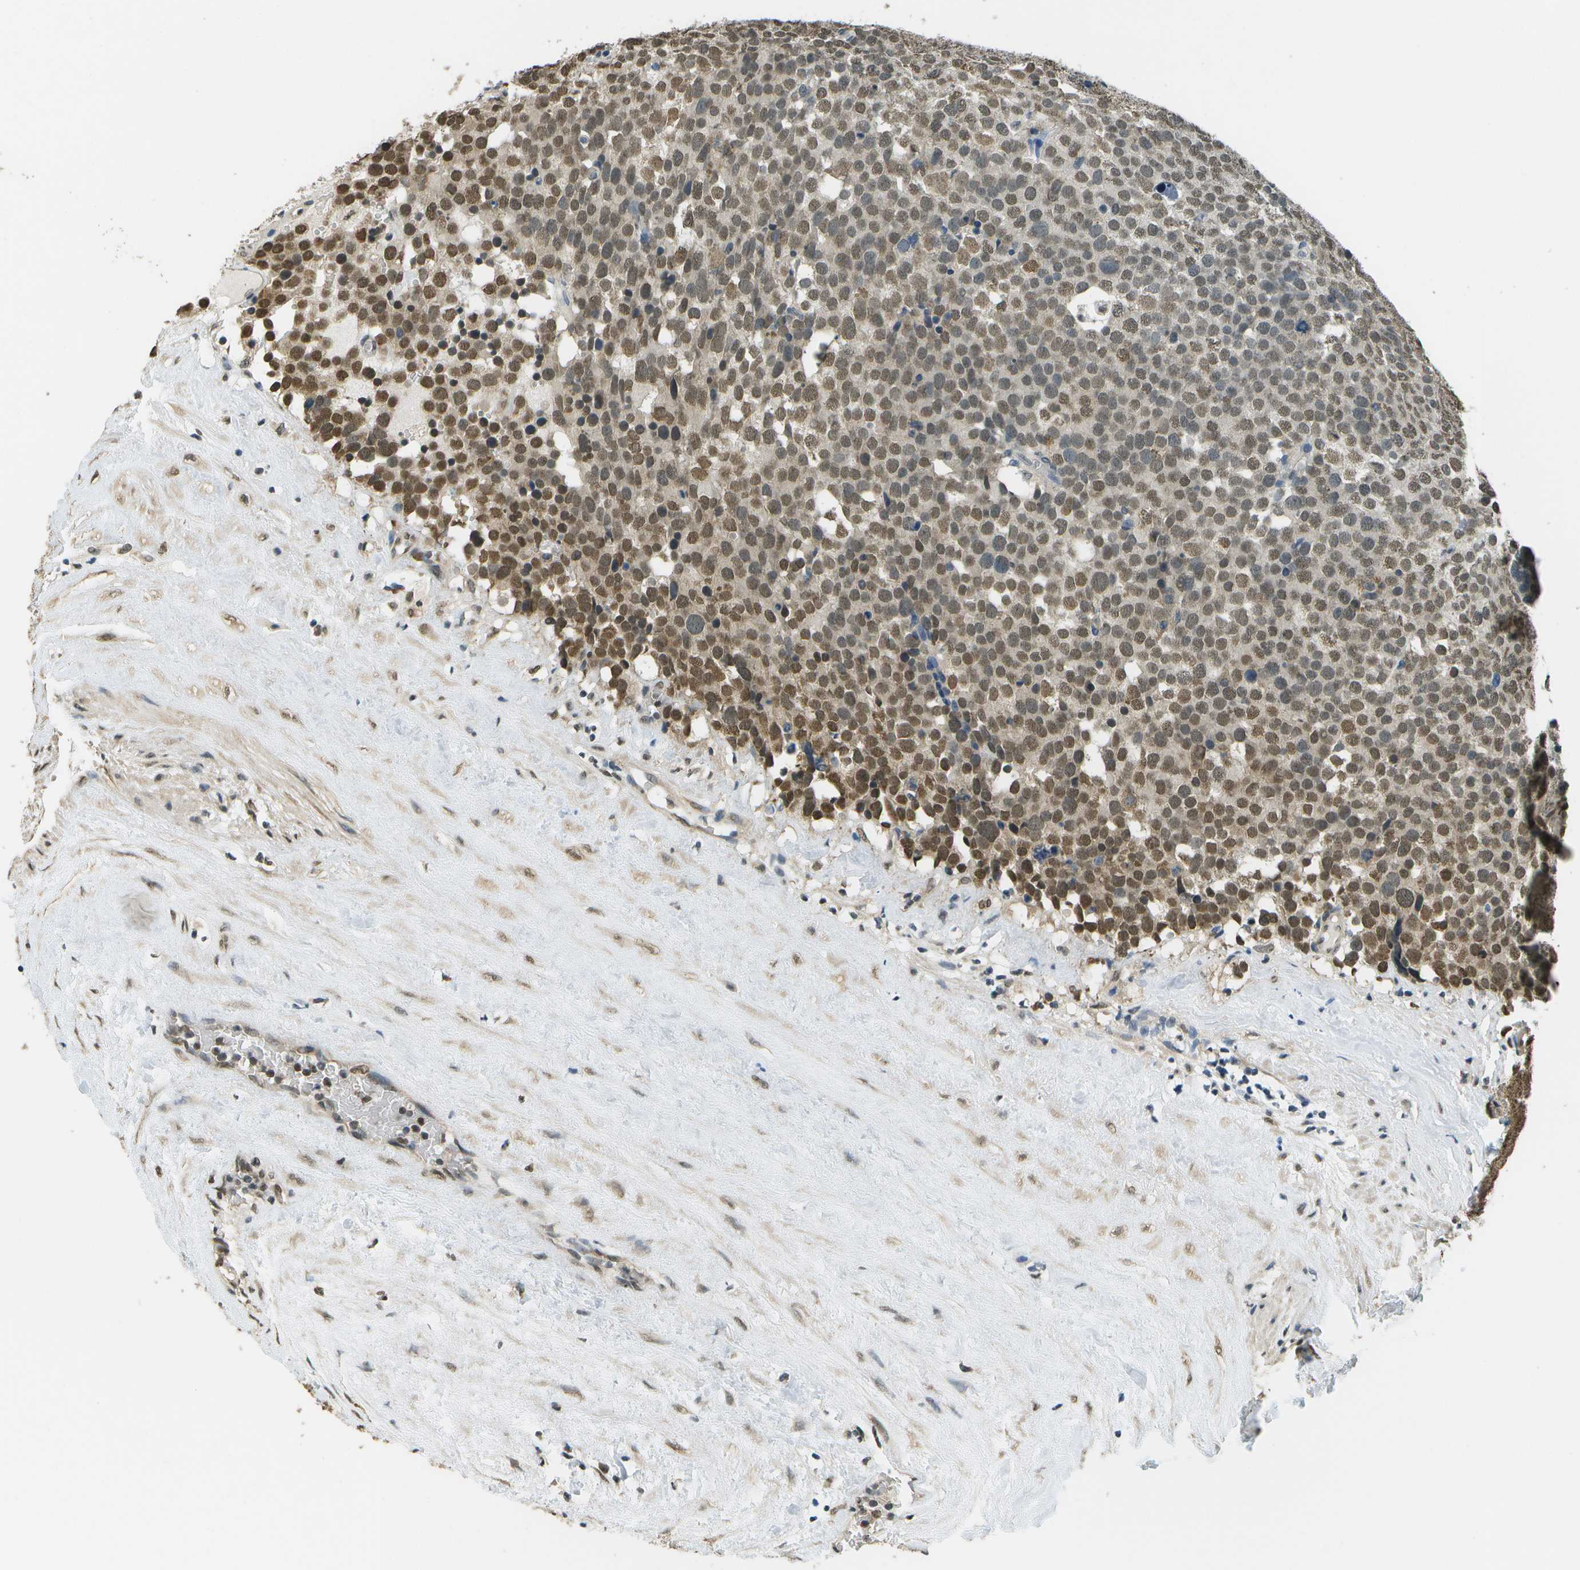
{"staining": {"intensity": "moderate", "quantity": ">75%", "location": "nuclear"}, "tissue": "testis cancer", "cell_type": "Tumor cells", "image_type": "cancer", "snomed": [{"axis": "morphology", "description": "Seminoma, NOS"}, {"axis": "topography", "description": "Testis"}], "caption": "Testis cancer stained with immunohistochemistry exhibits moderate nuclear expression in about >75% of tumor cells.", "gene": "ABL2", "patient": {"sex": "male", "age": 71}}